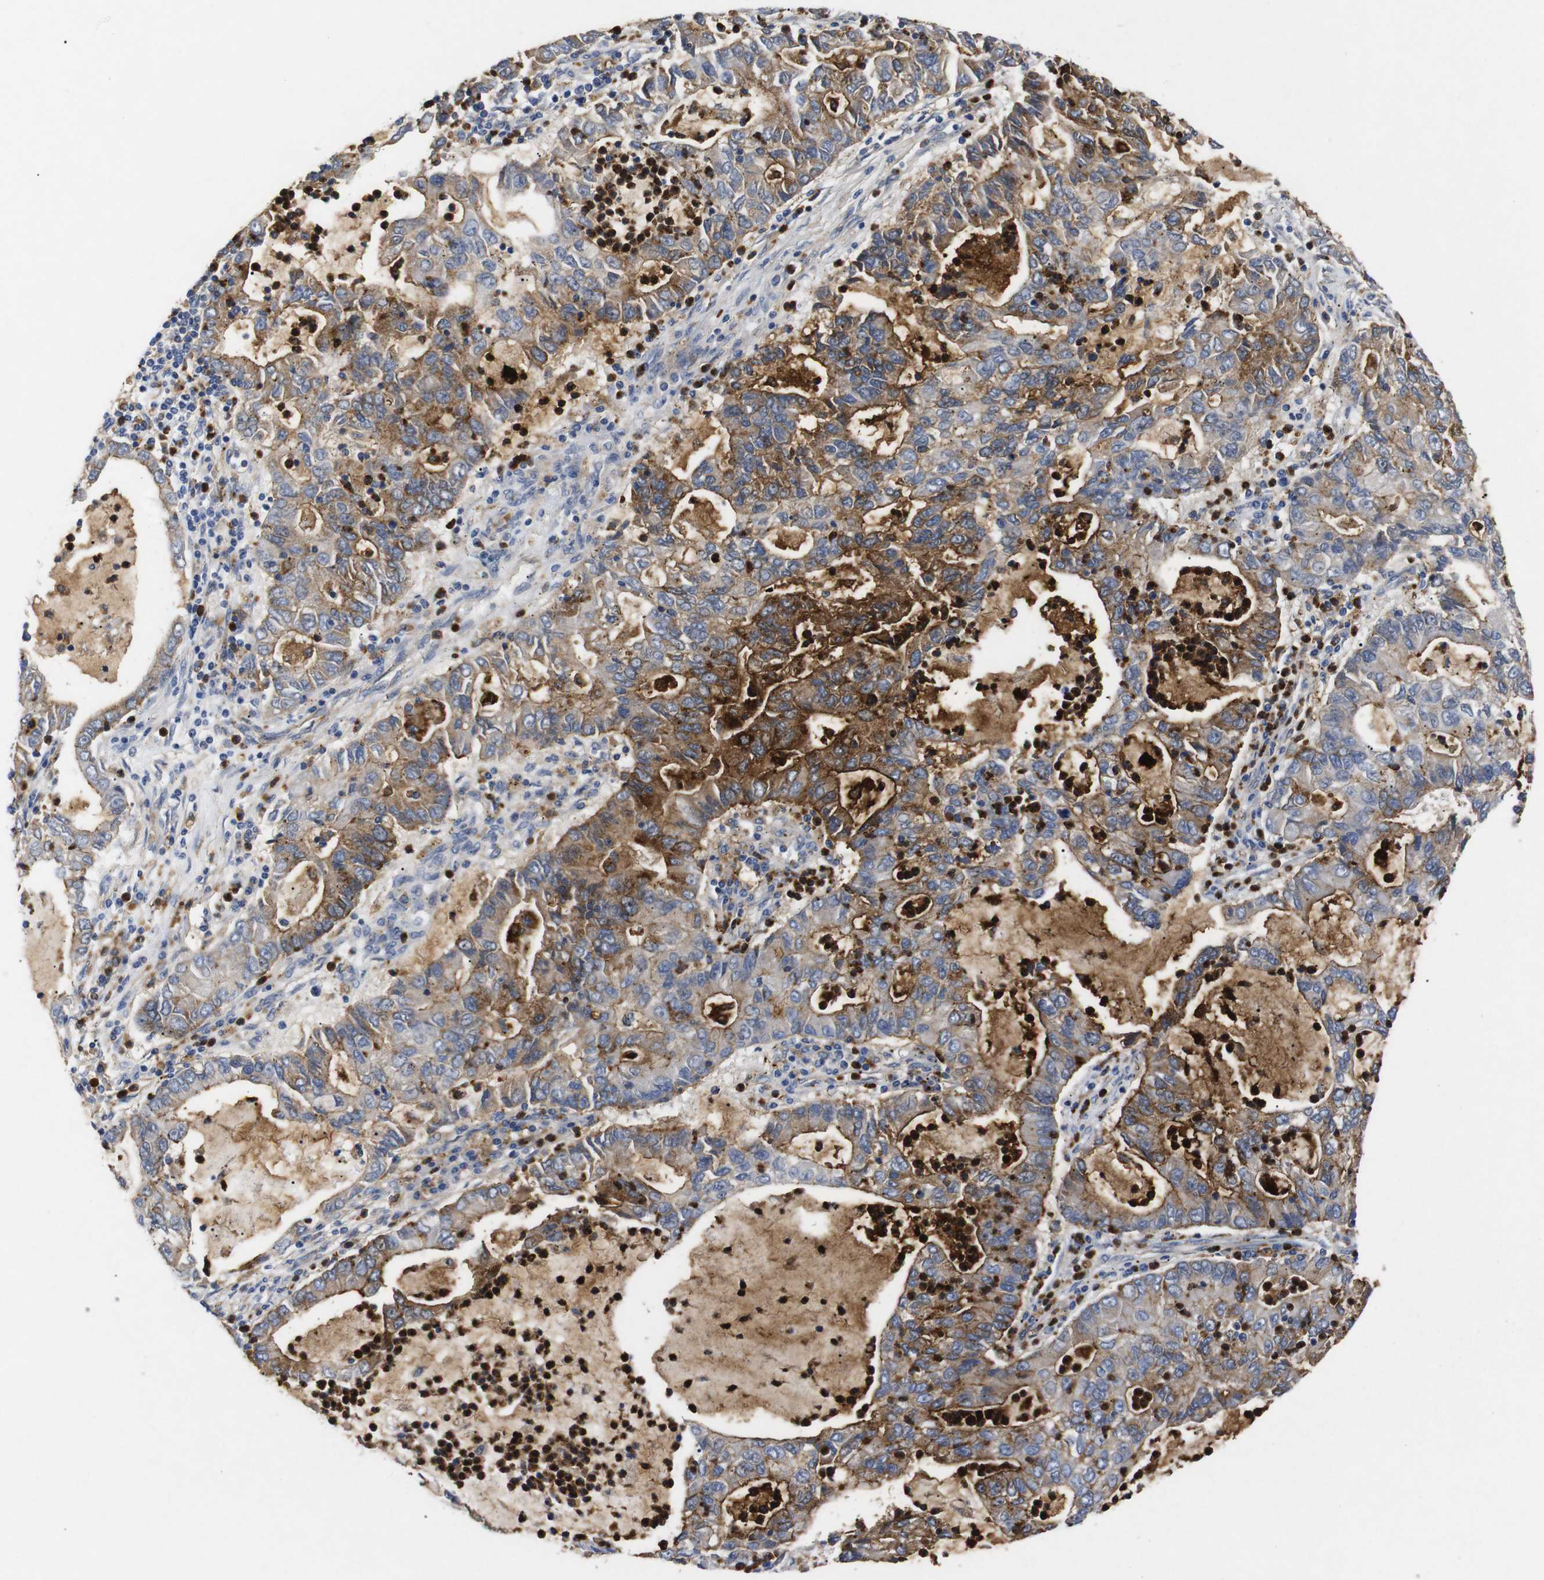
{"staining": {"intensity": "moderate", "quantity": "25%-75%", "location": "cytoplasmic/membranous"}, "tissue": "lung cancer", "cell_type": "Tumor cells", "image_type": "cancer", "snomed": [{"axis": "morphology", "description": "Adenocarcinoma, NOS"}, {"axis": "topography", "description": "Lung"}], "caption": "Human adenocarcinoma (lung) stained with a protein marker demonstrates moderate staining in tumor cells.", "gene": "SDCBP", "patient": {"sex": "female", "age": 51}}